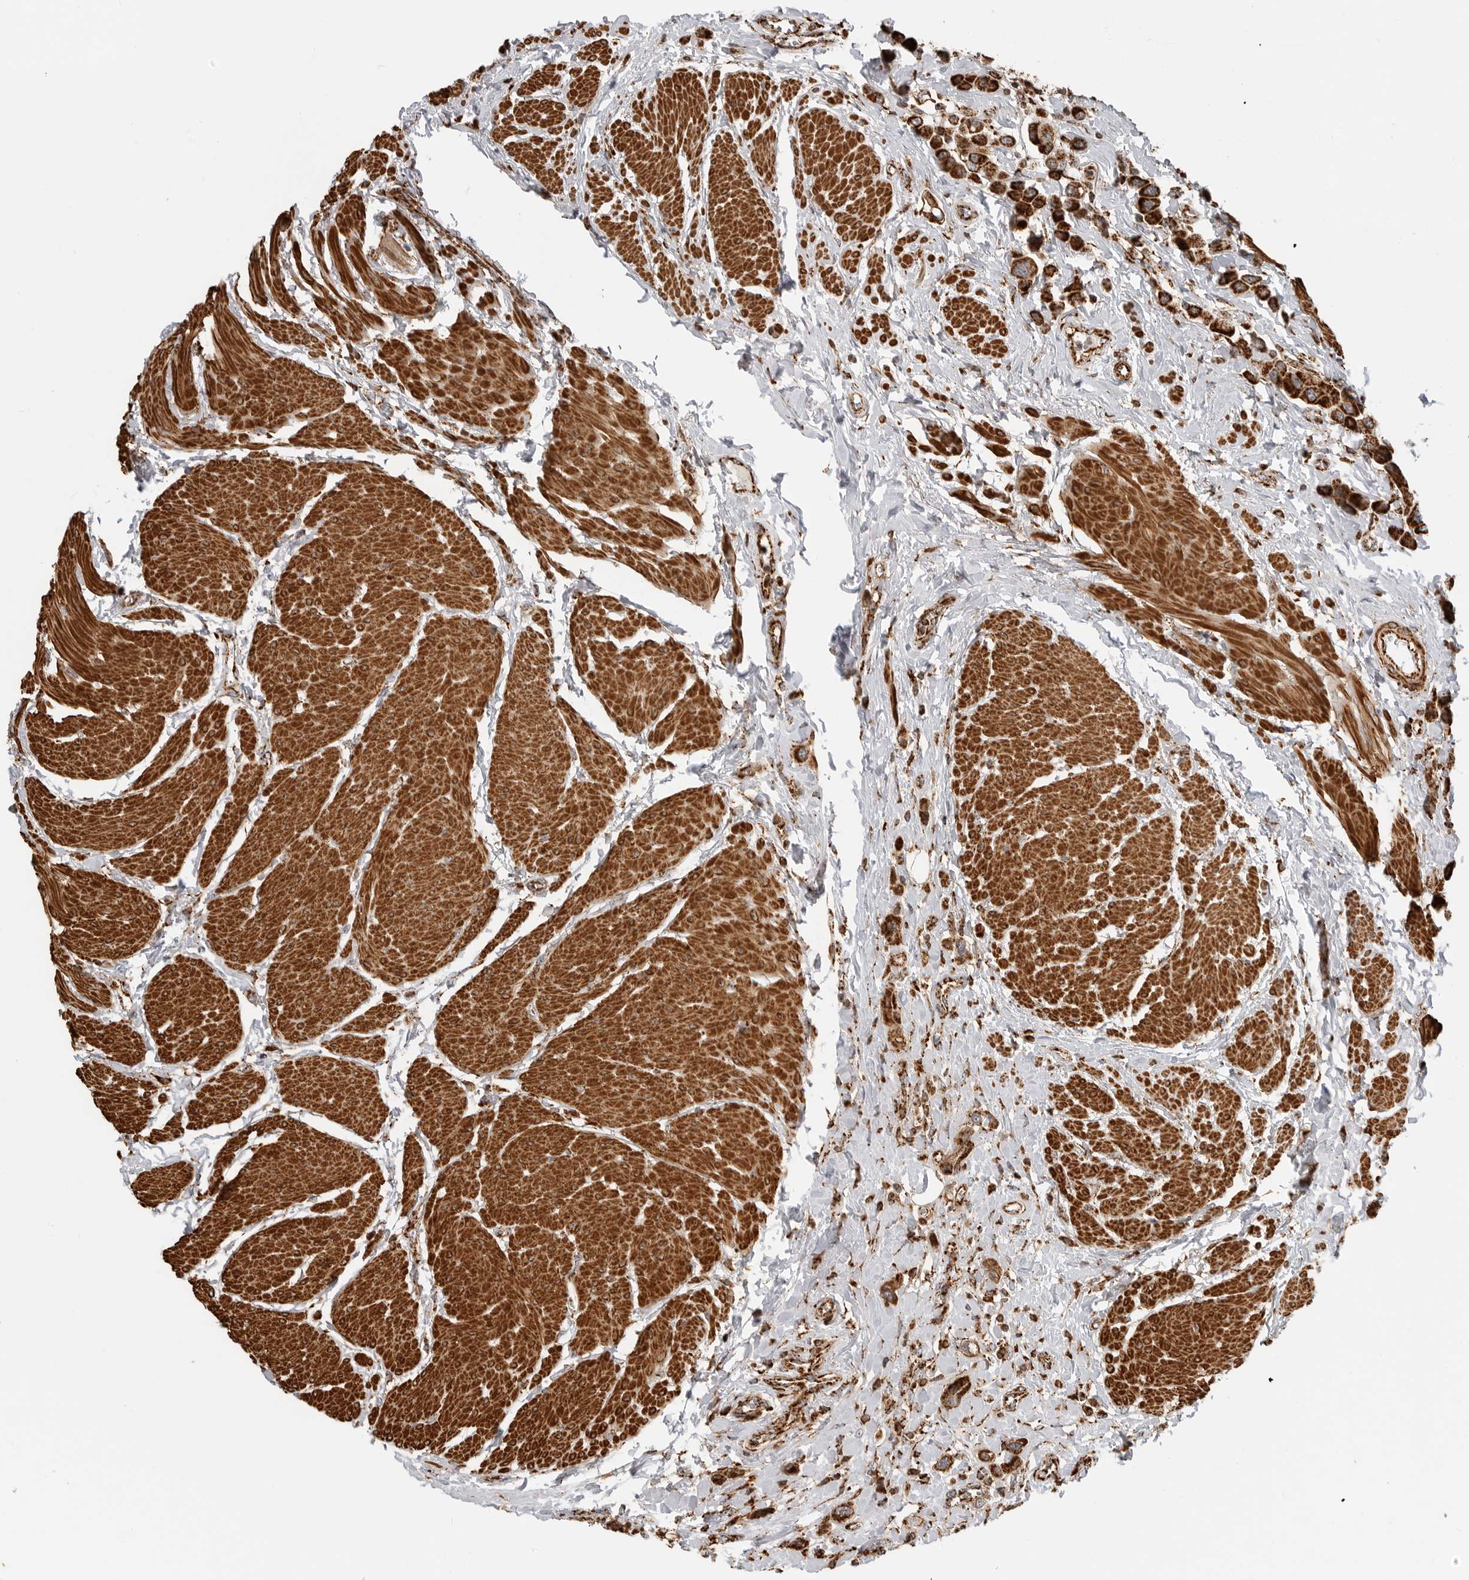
{"staining": {"intensity": "strong", "quantity": ">75%", "location": "cytoplasmic/membranous"}, "tissue": "urothelial cancer", "cell_type": "Tumor cells", "image_type": "cancer", "snomed": [{"axis": "morphology", "description": "Urothelial carcinoma, High grade"}, {"axis": "topography", "description": "Urinary bladder"}], "caption": "Urothelial carcinoma (high-grade) was stained to show a protein in brown. There is high levels of strong cytoplasmic/membranous positivity in approximately >75% of tumor cells.", "gene": "BMP2K", "patient": {"sex": "male", "age": 50}}